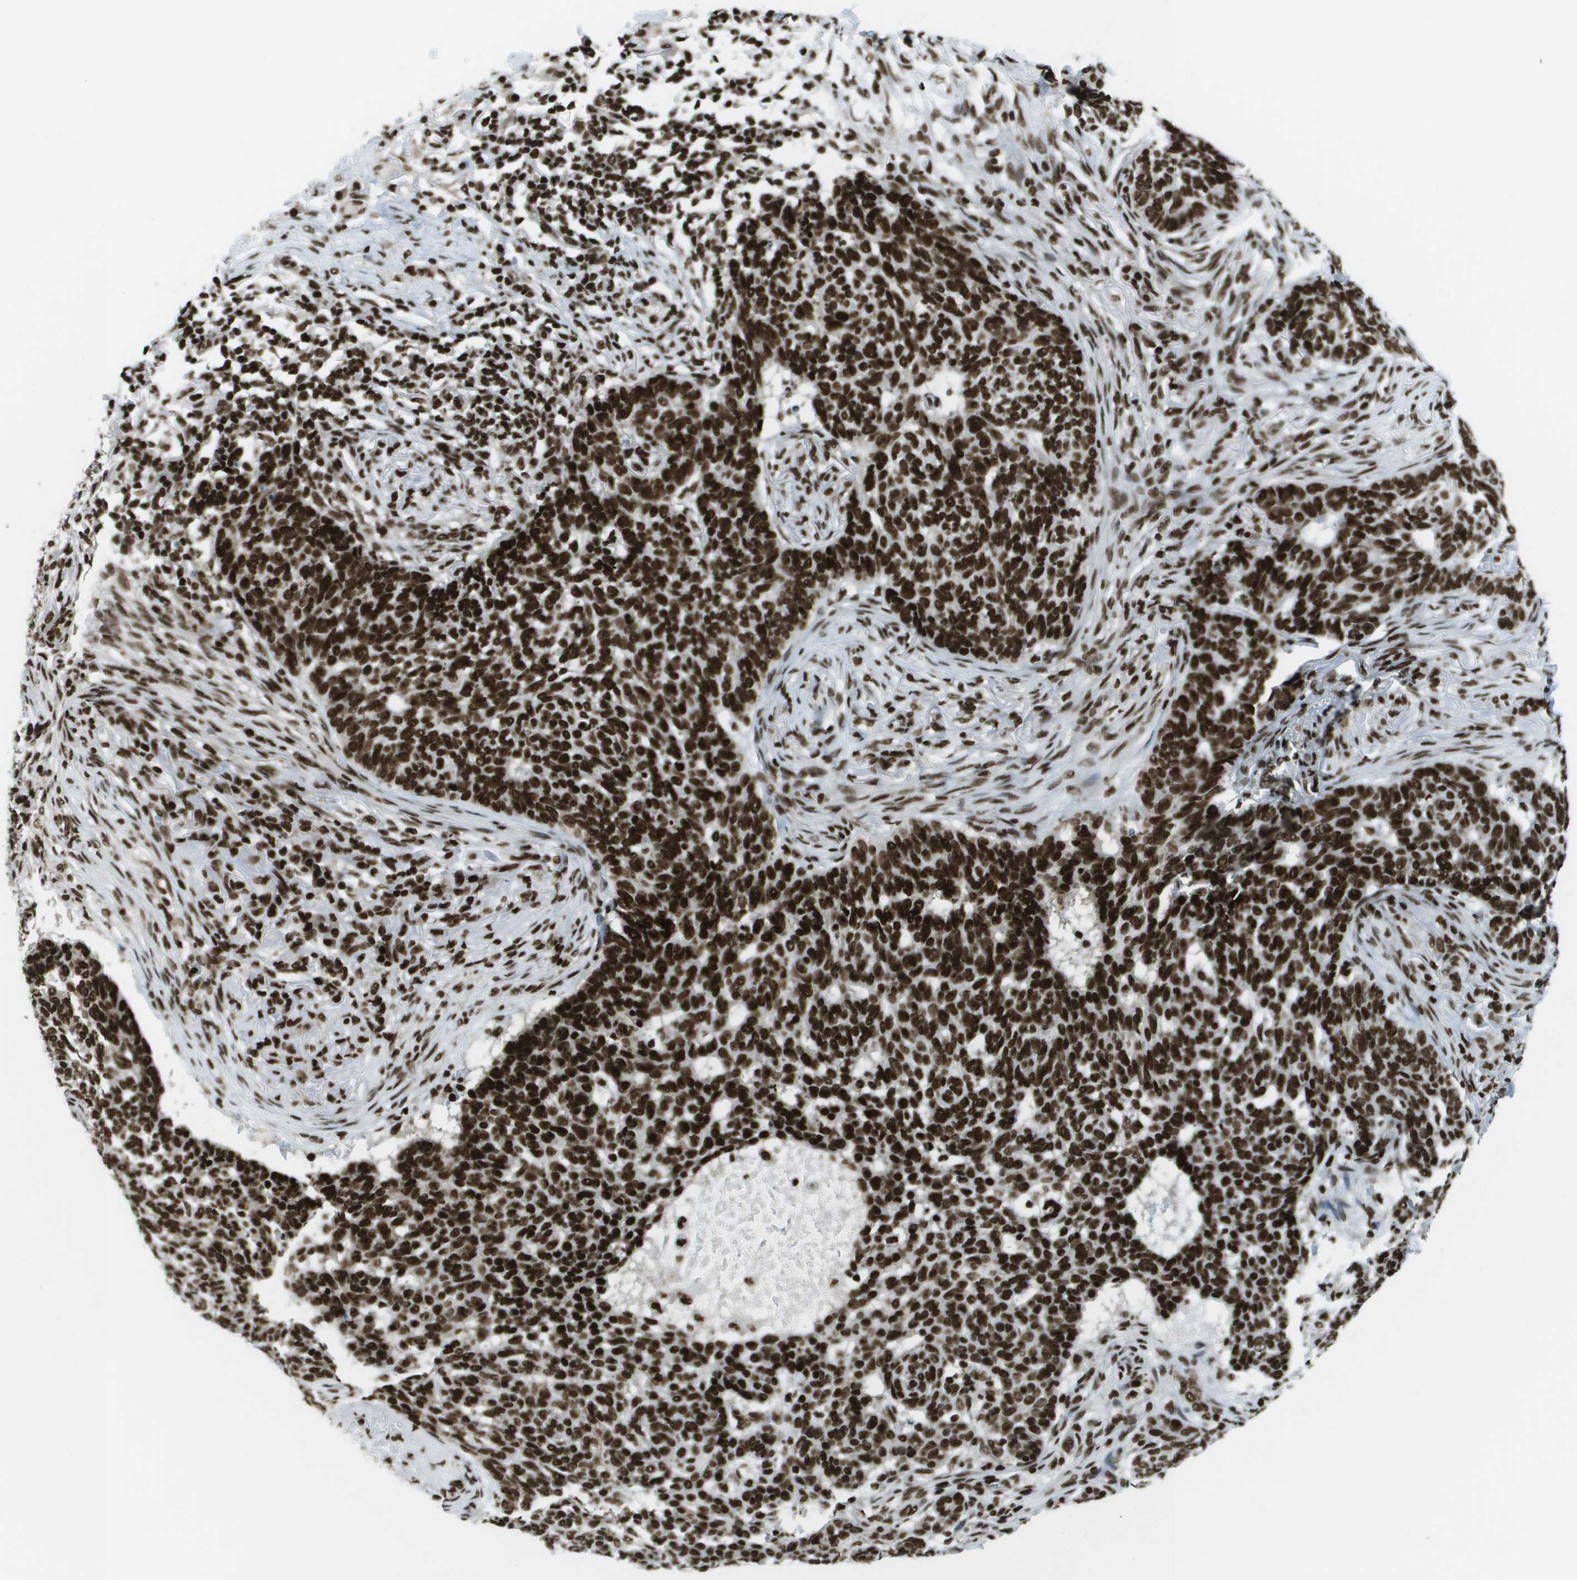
{"staining": {"intensity": "strong", "quantity": ">75%", "location": "nuclear"}, "tissue": "skin cancer", "cell_type": "Tumor cells", "image_type": "cancer", "snomed": [{"axis": "morphology", "description": "Basal cell carcinoma"}, {"axis": "topography", "description": "Skin"}], "caption": "An image showing strong nuclear expression in about >75% of tumor cells in skin cancer, as visualized by brown immunohistochemical staining.", "gene": "GLYR1", "patient": {"sex": "male", "age": 85}}